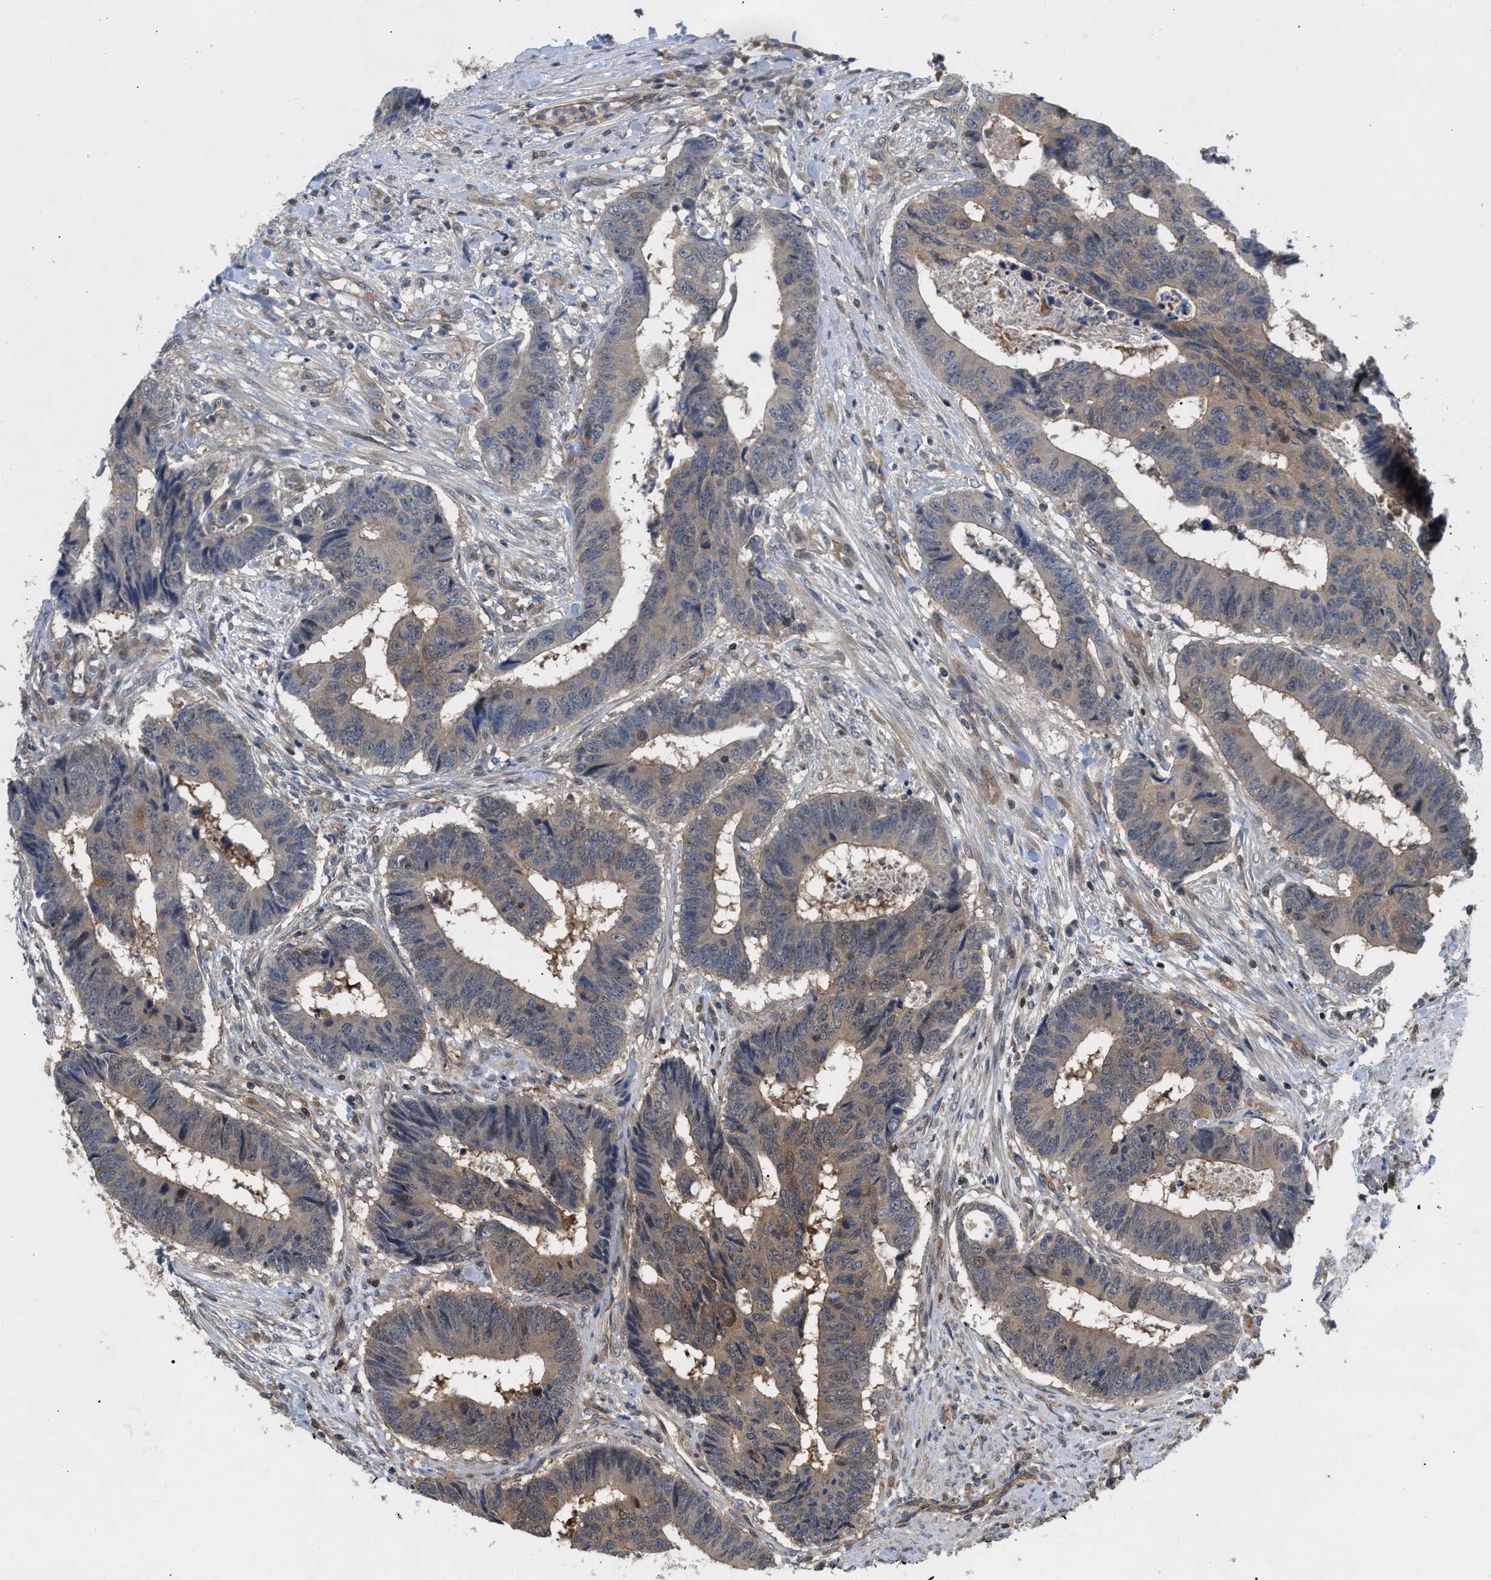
{"staining": {"intensity": "weak", "quantity": ">75%", "location": "cytoplasmic/membranous"}, "tissue": "colorectal cancer", "cell_type": "Tumor cells", "image_type": "cancer", "snomed": [{"axis": "morphology", "description": "Adenocarcinoma, NOS"}, {"axis": "topography", "description": "Rectum"}], "caption": "Colorectal cancer stained with a protein marker reveals weak staining in tumor cells.", "gene": "GLOD4", "patient": {"sex": "male", "age": 84}}